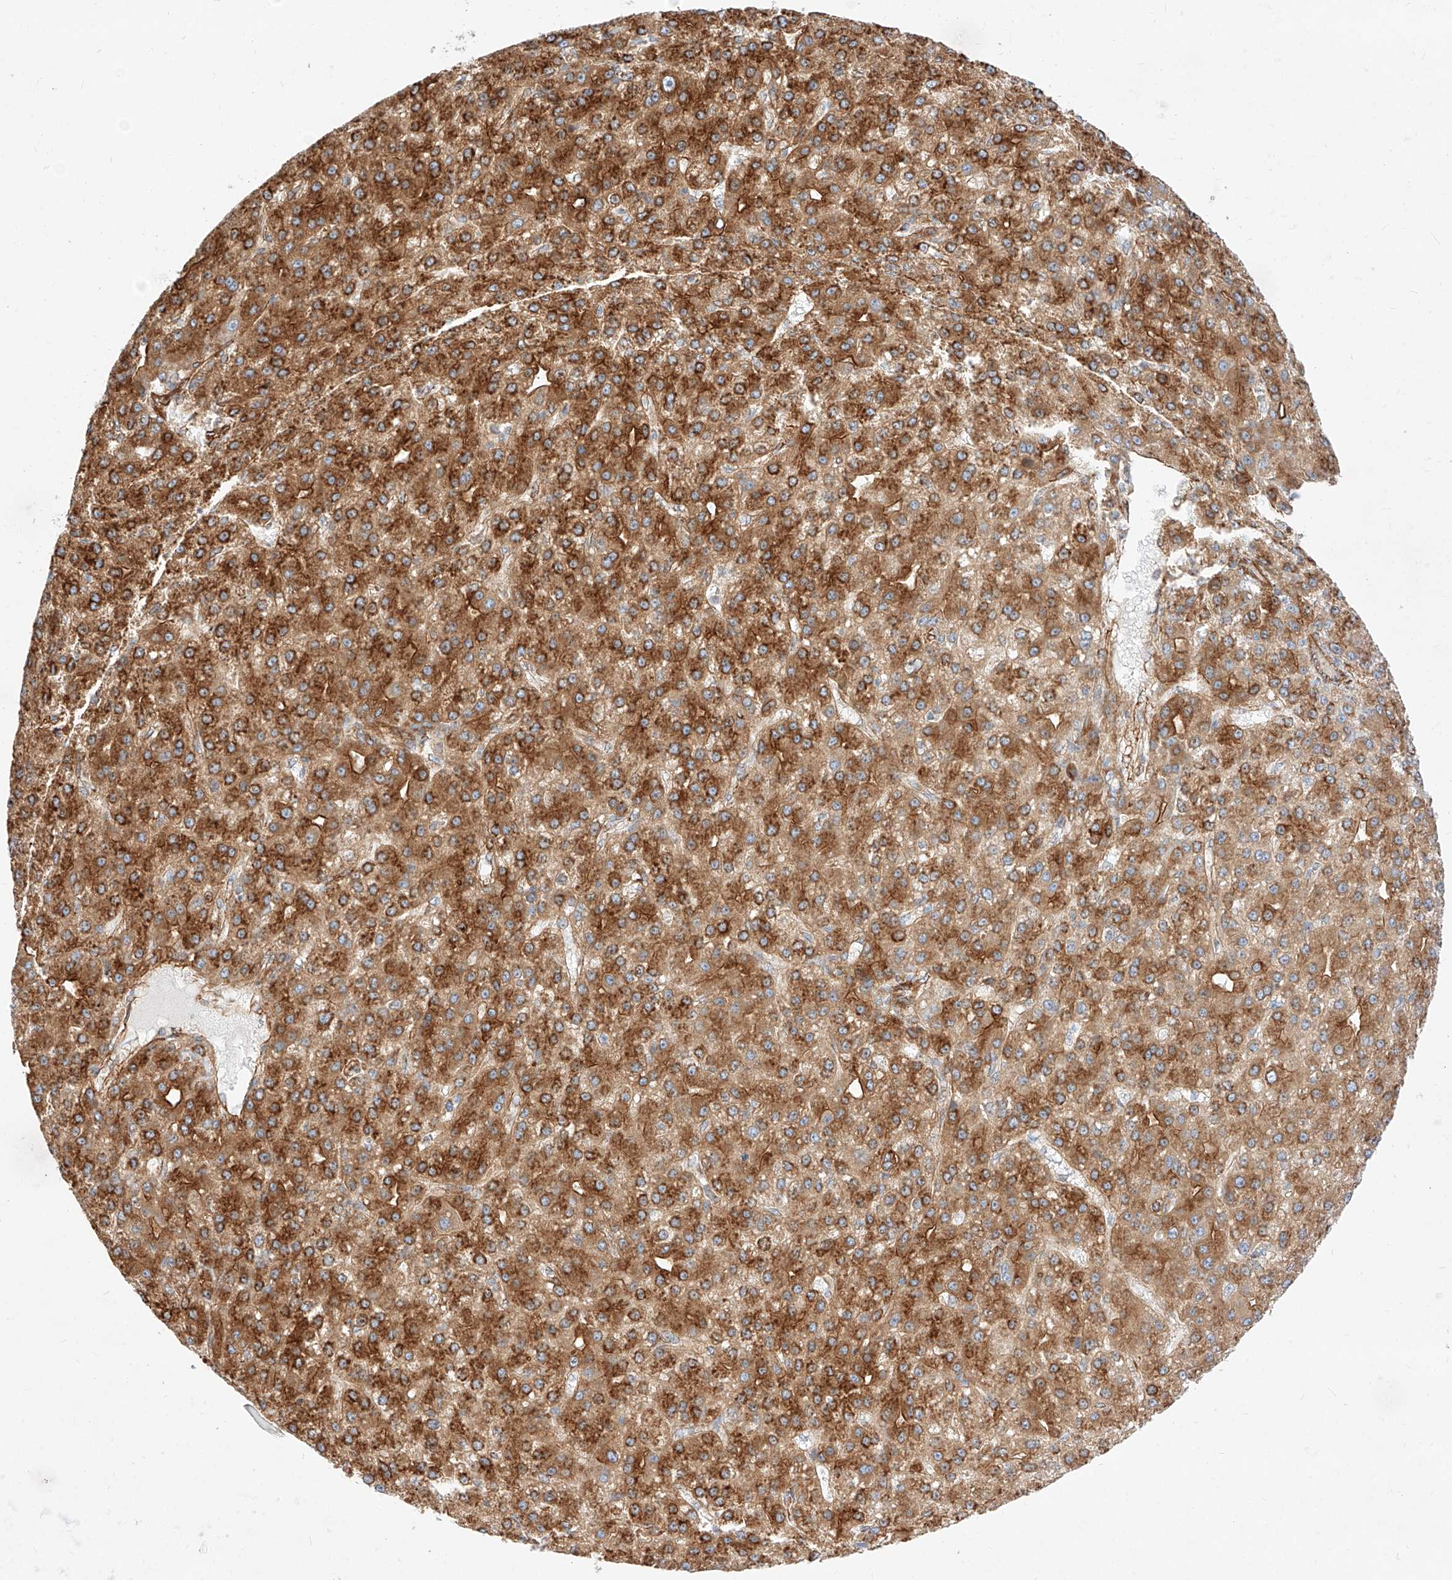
{"staining": {"intensity": "strong", "quantity": ">75%", "location": "cytoplasmic/membranous"}, "tissue": "liver cancer", "cell_type": "Tumor cells", "image_type": "cancer", "snomed": [{"axis": "morphology", "description": "Carcinoma, Hepatocellular, NOS"}, {"axis": "topography", "description": "Liver"}], "caption": "Liver hepatocellular carcinoma was stained to show a protein in brown. There is high levels of strong cytoplasmic/membranous expression in about >75% of tumor cells. Using DAB (brown) and hematoxylin (blue) stains, captured at high magnification using brightfield microscopy.", "gene": "CSGALNACT2", "patient": {"sex": "male", "age": 67}}